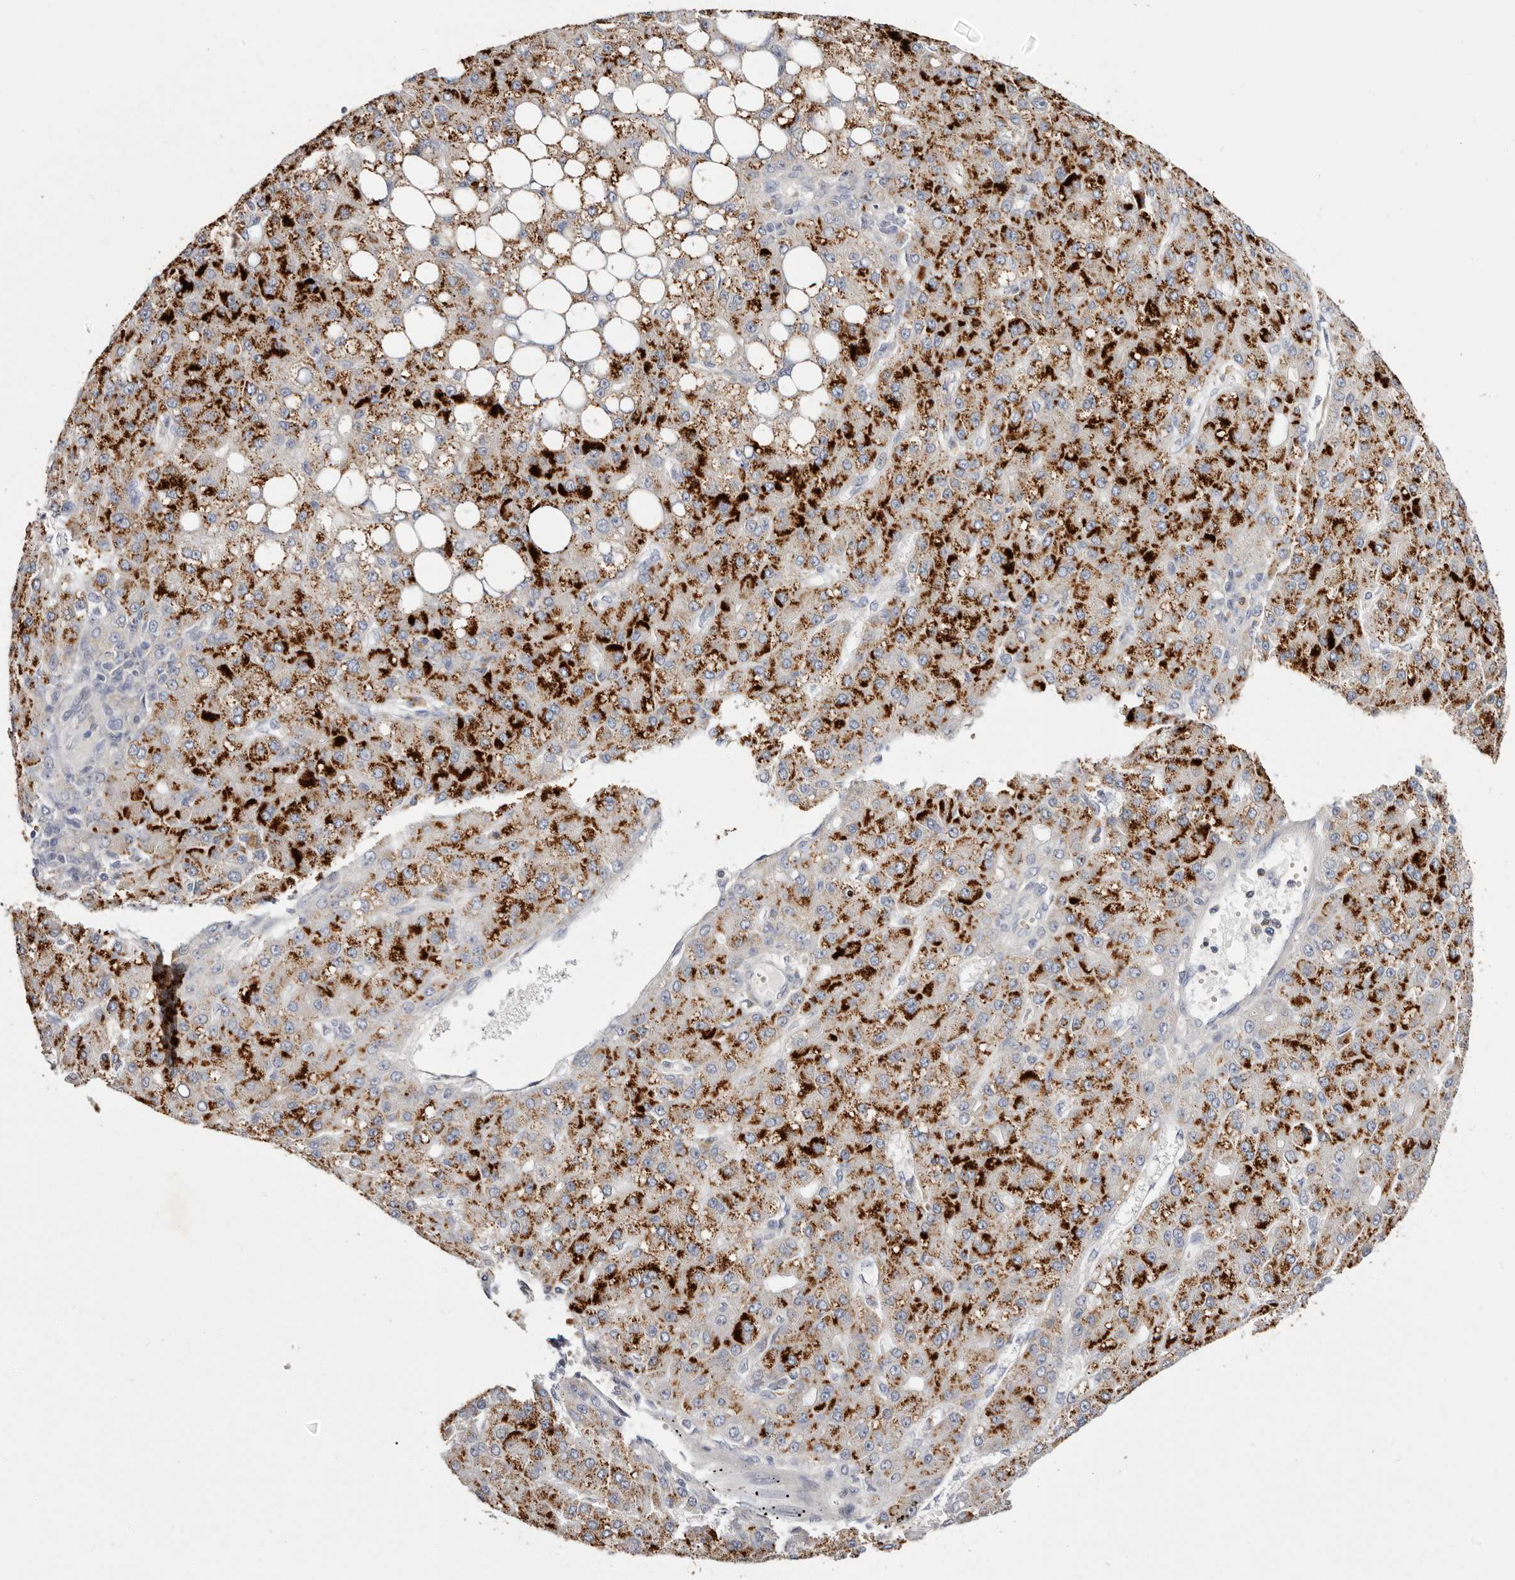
{"staining": {"intensity": "strong", "quantity": ">75%", "location": "cytoplasmic/membranous"}, "tissue": "liver cancer", "cell_type": "Tumor cells", "image_type": "cancer", "snomed": [{"axis": "morphology", "description": "Carcinoma, Hepatocellular, NOS"}, {"axis": "topography", "description": "Liver"}], "caption": "IHC histopathology image of neoplastic tissue: liver cancer stained using immunohistochemistry displays high levels of strong protein expression localized specifically in the cytoplasmic/membranous of tumor cells, appearing as a cytoplasmic/membranous brown color.", "gene": "S1PR5", "patient": {"sex": "male", "age": 67}}